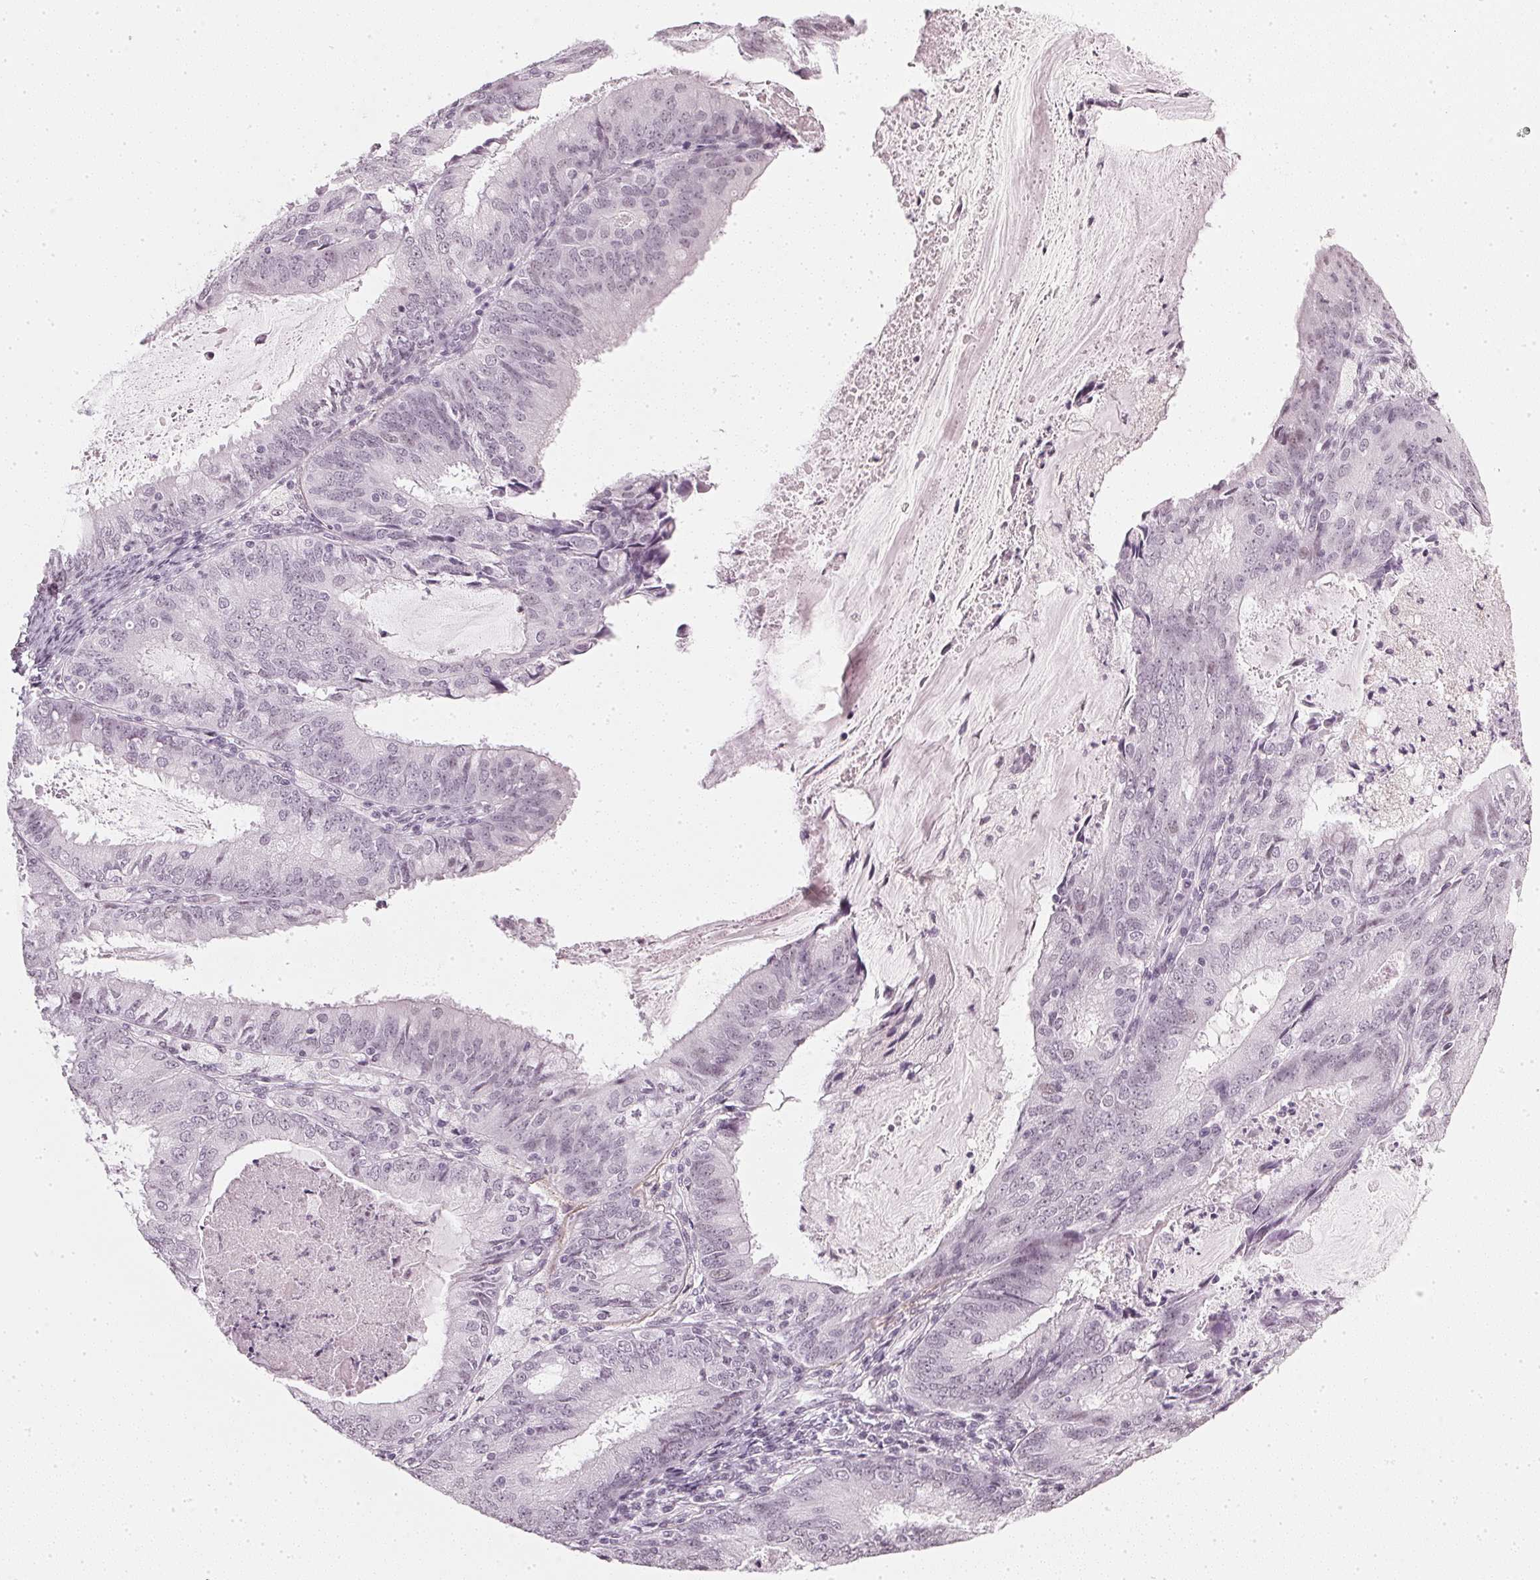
{"staining": {"intensity": "negative", "quantity": "none", "location": "none"}, "tissue": "endometrial cancer", "cell_type": "Tumor cells", "image_type": "cancer", "snomed": [{"axis": "morphology", "description": "Adenocarcinoma, NOS"}, {"axis": "topography", "description": "Endometrium"}], "caption": "An image of endometrial adenocarcinoma stained for a protein displays no brown staining in tumor cells.", "gene": "DNAJC6", "patient": {"sex": "female", "age": 57}}